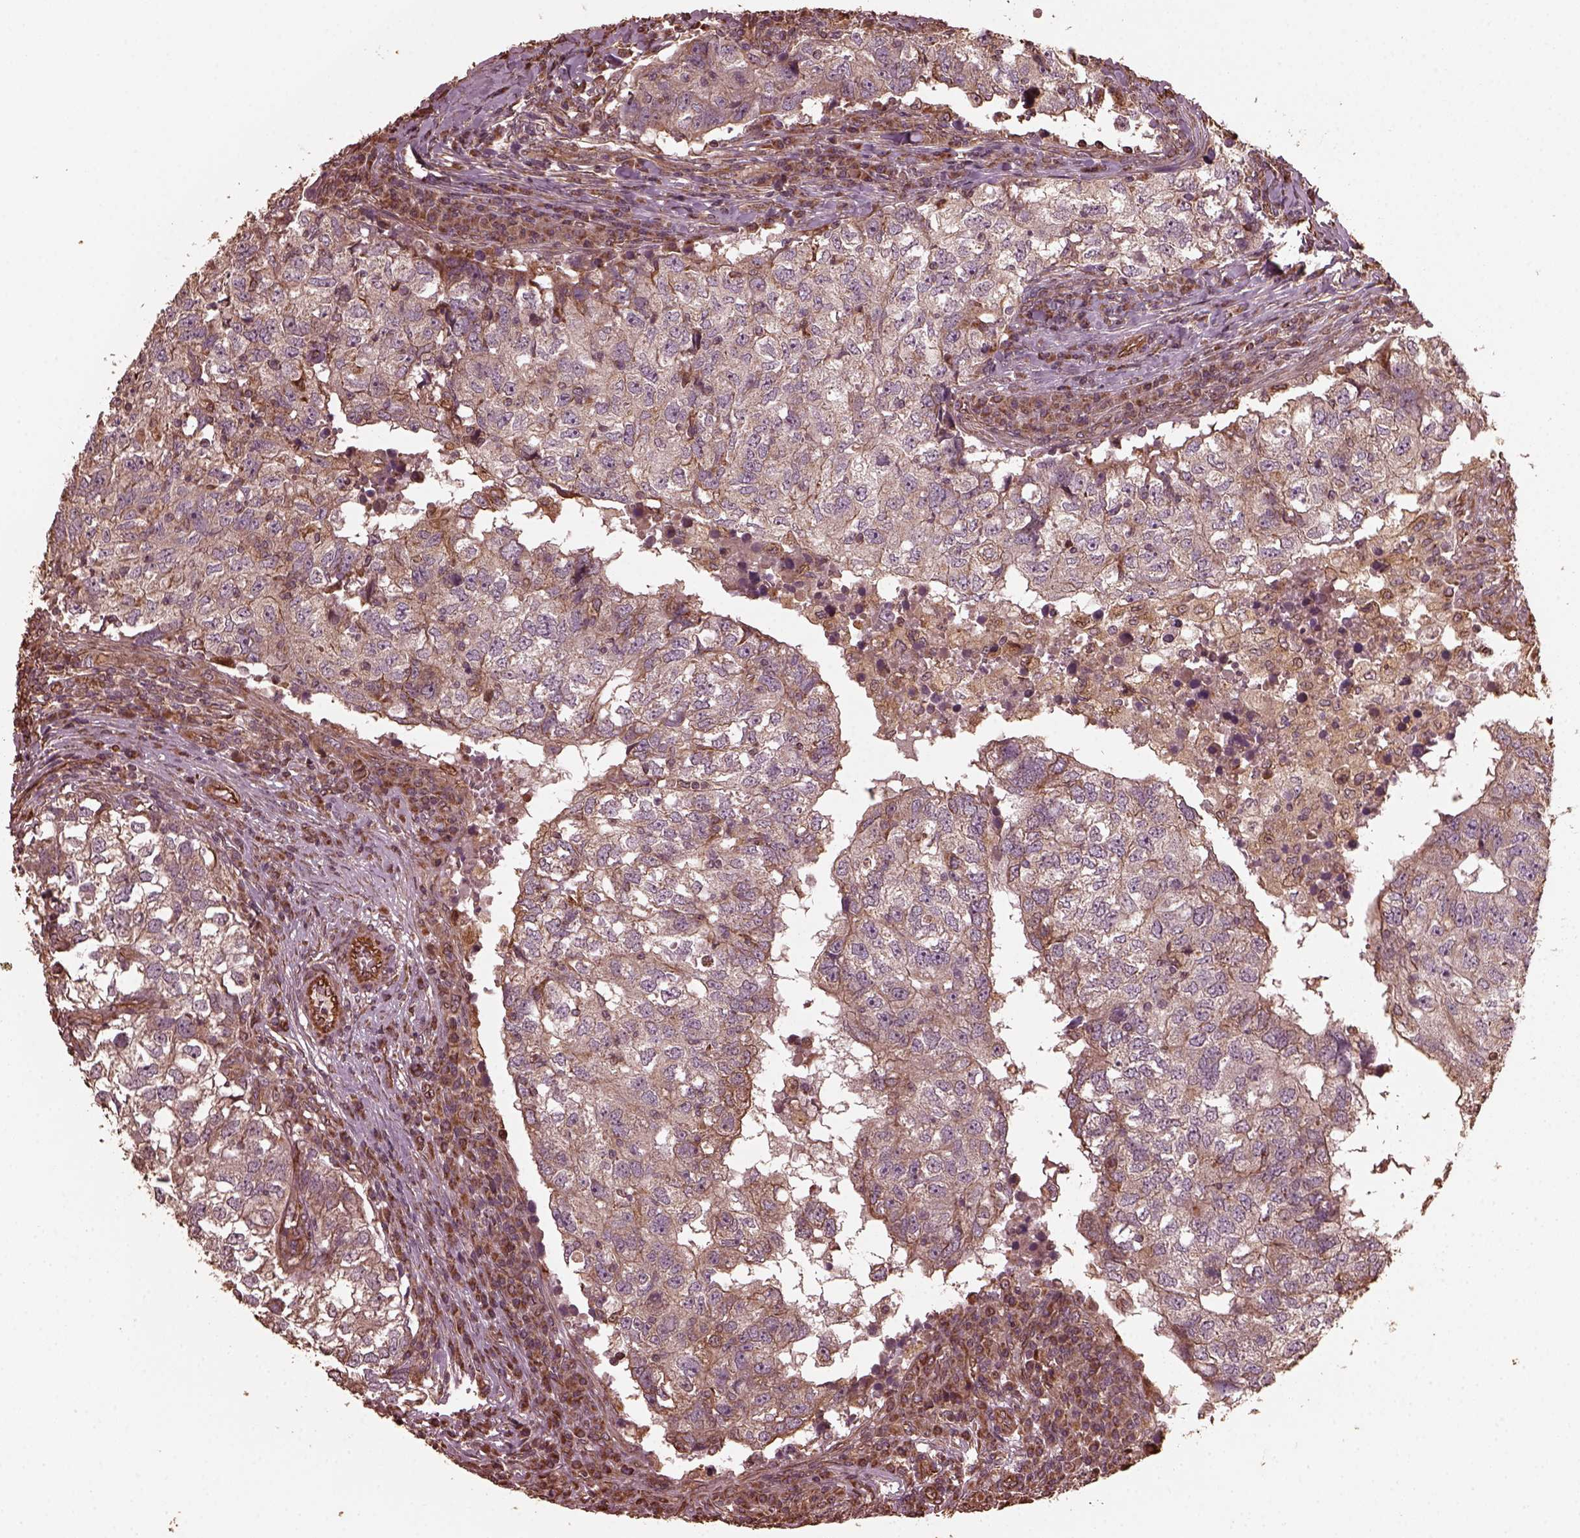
{"staining": {"intensity": "negative", "quantity": "none", "location": "none"}, "tissue": "breast cancer", "cell_type": "Tumor cells", "image_type": "cancer", "snomed": [{"axis": "morphology", "description": "Duct carcinoma"}, {"axis": "topography", "description": "Breast"}], "caption": "This is an immunohistochemistry image of human intraductal carcinoma (breast). There is no positivity in tumor cells.", "gene": "GTPBP1", "patient": {"sex": "female", "age": 30}}